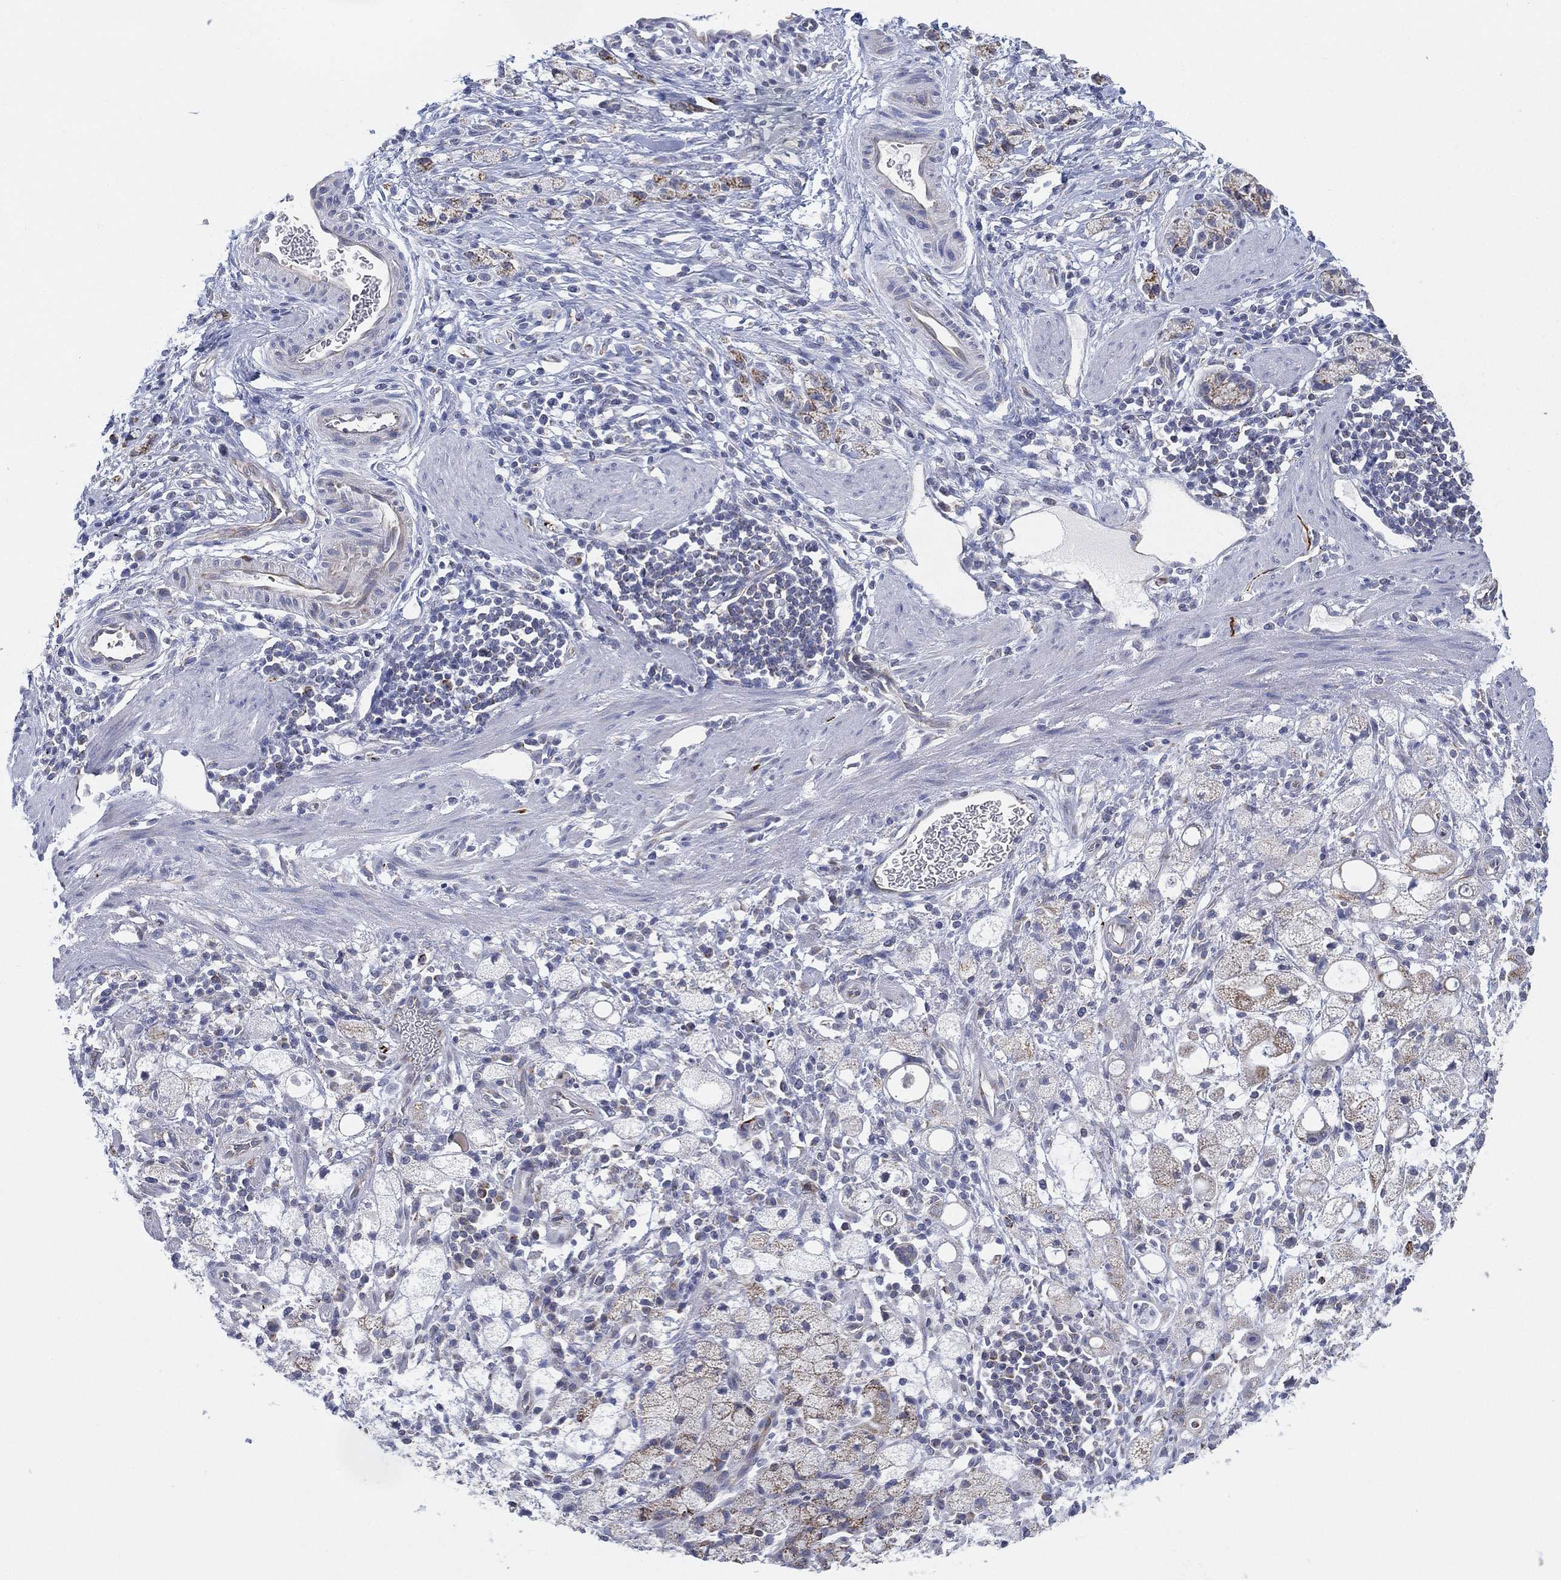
{"staining": {"intensity": "negative", "quantity": "none", "location": "none"}, "tissue": "stomach cancer", "cell_type": "Tumor cells", "image_type": "cancer", "snomed": [{"axis": "morphology", "description": "Adenocarcinoma, NOS"}, {"axis": "topography", "description": "Stomach"}], "caption": "A photomicrograph of stomach adenocarcinoma stained for a protein shows no brown staining in tumor cells. (DAB (3,3'-diaminobenzidine) IHC visualized using brightfield microscopy, high magnification).", "gene": "INA", "patient": {"sex": "male", "age": 58}}